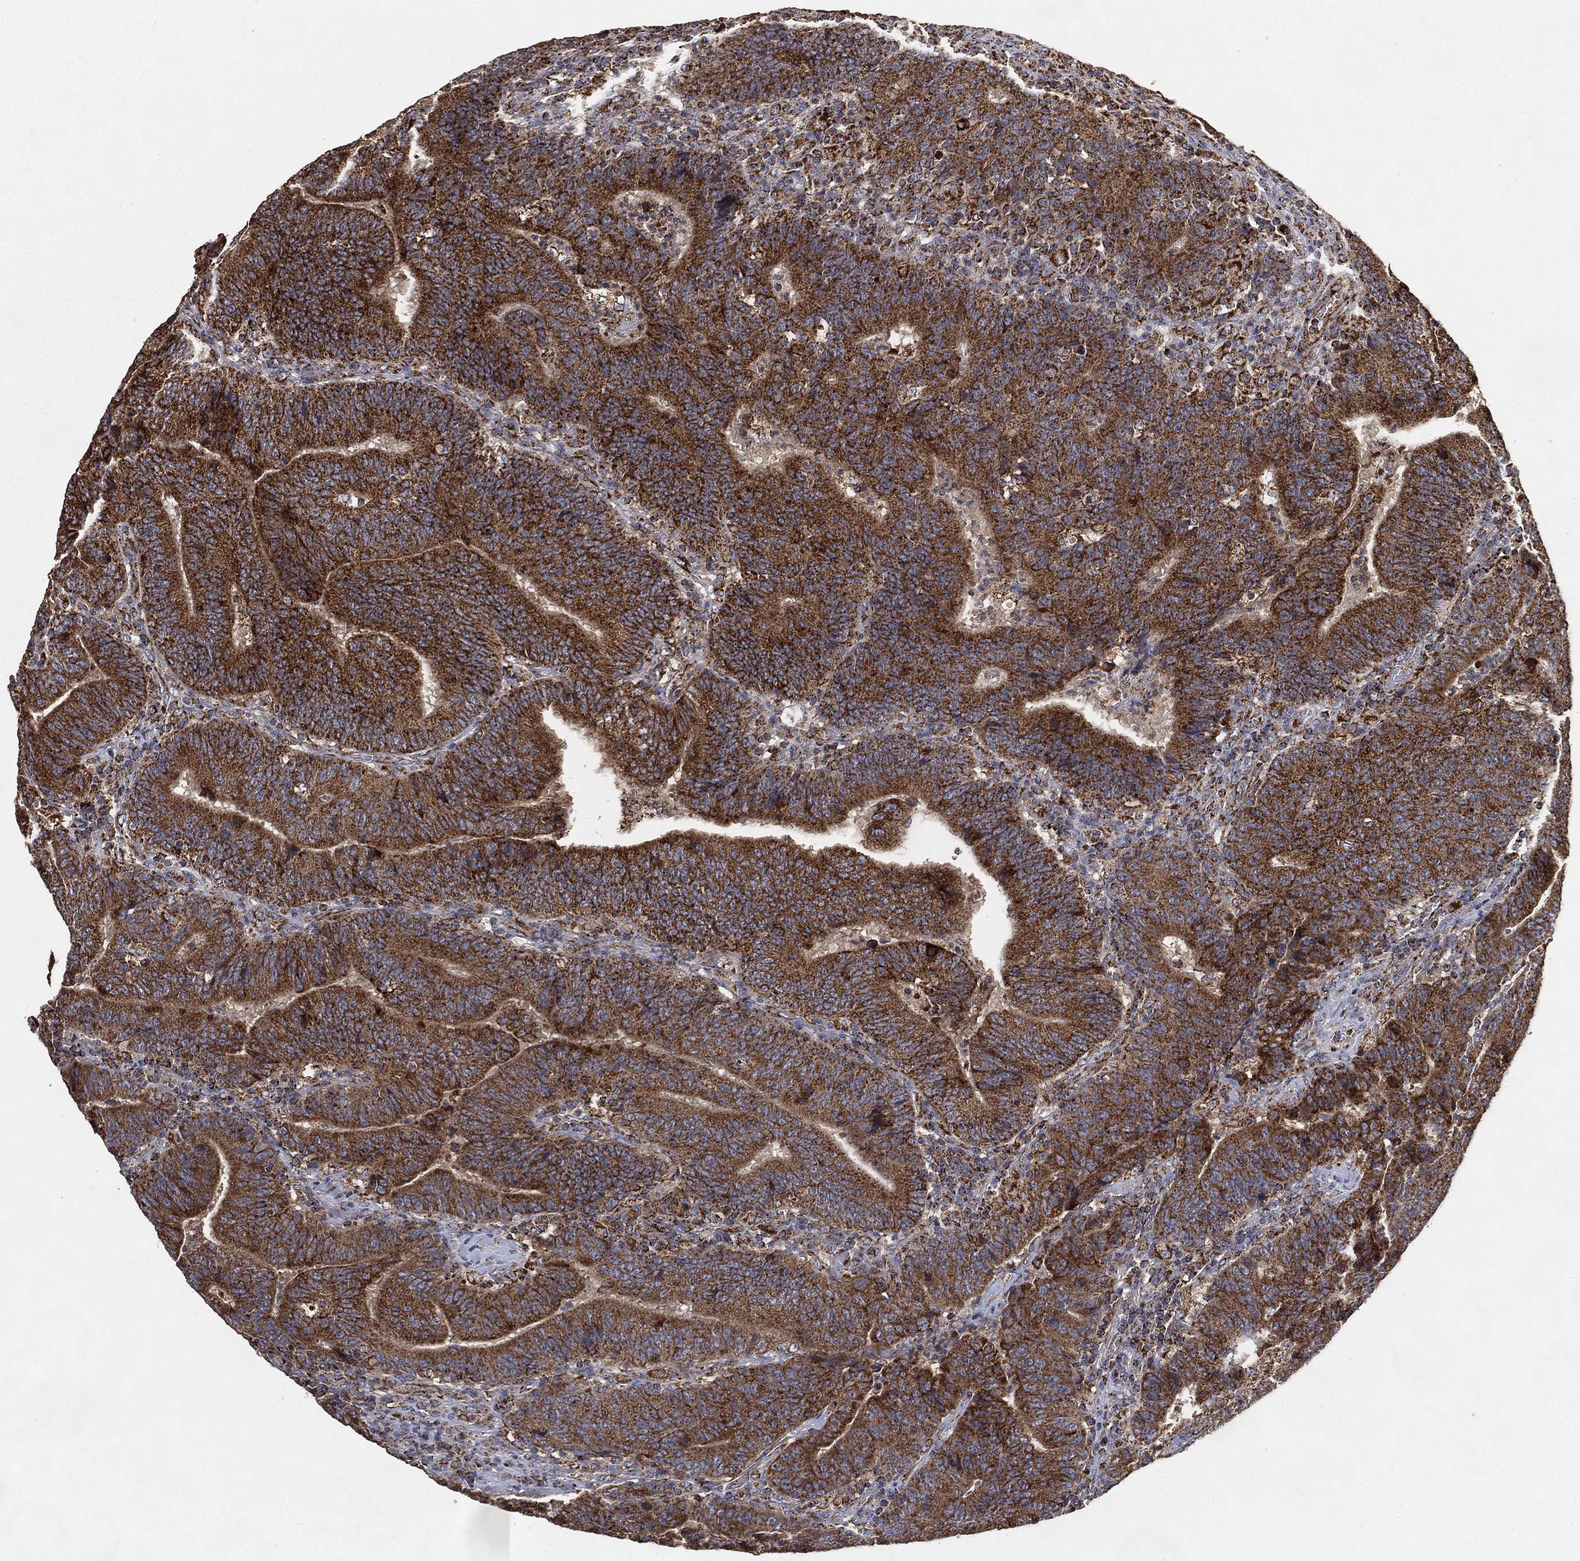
{"staining": {"intensity": "strong", "quantity": ">75%", "location": "cytoplasmic/membranous"}, "tissue": "colorectal cancer", "cell_type": "Tumor cells", "image_type": "cancer", "snomed": [{"axis": "morphology", "description": "Adenocarcinoma, NOS"}, {"axis": "topography", "description": "Colon"}], "caption": "The image exhibits a brown stain indicating the presence of a protein in the cytoplasmic/membranous of tumor cells in adenocarcinoma (colorectal).", "gene": "SLC38A7", "patient": {"sex": "female", "age": 75}}